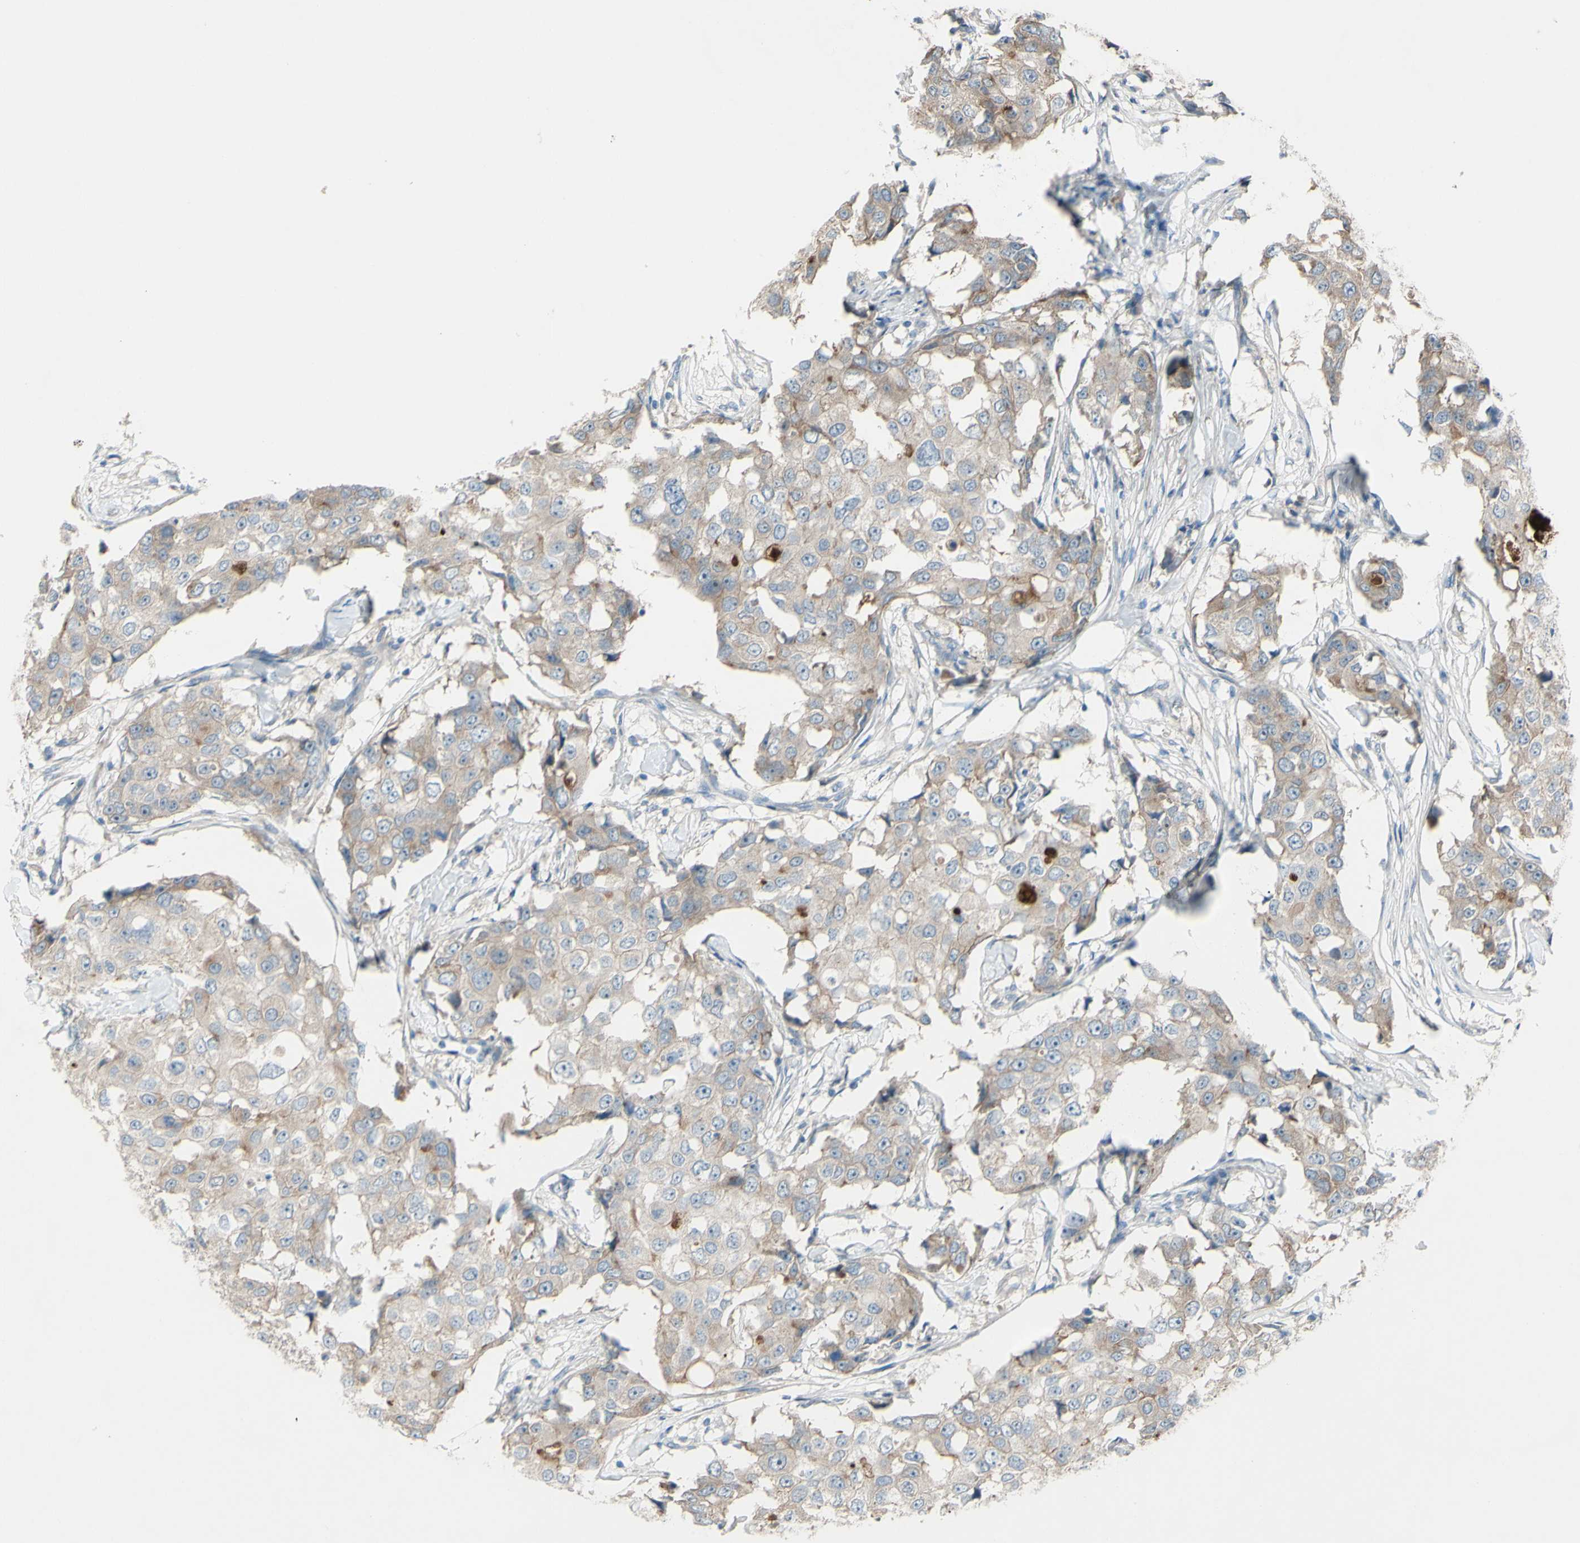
{"staining": {"intensity": "weak", "quantity": "25%-75%", "location": "cytoplasmic/membranous"}, "tissue": "breast cancer", "cell_type": "Tumor cells", "image_type": "cancer", "snomed": [{"axis": "morphology", "description": "Duct carcinoma"}, {"axis": "topography", "description": "Breast"}], "caption": "An image of breast cancer (intraductal carcinoma) stained for a protein displays weak cytoplasmic/membranous brown staining in tumor cells.", "gene": "ATRN", "patient": {"sex": "female", "age": 27}}